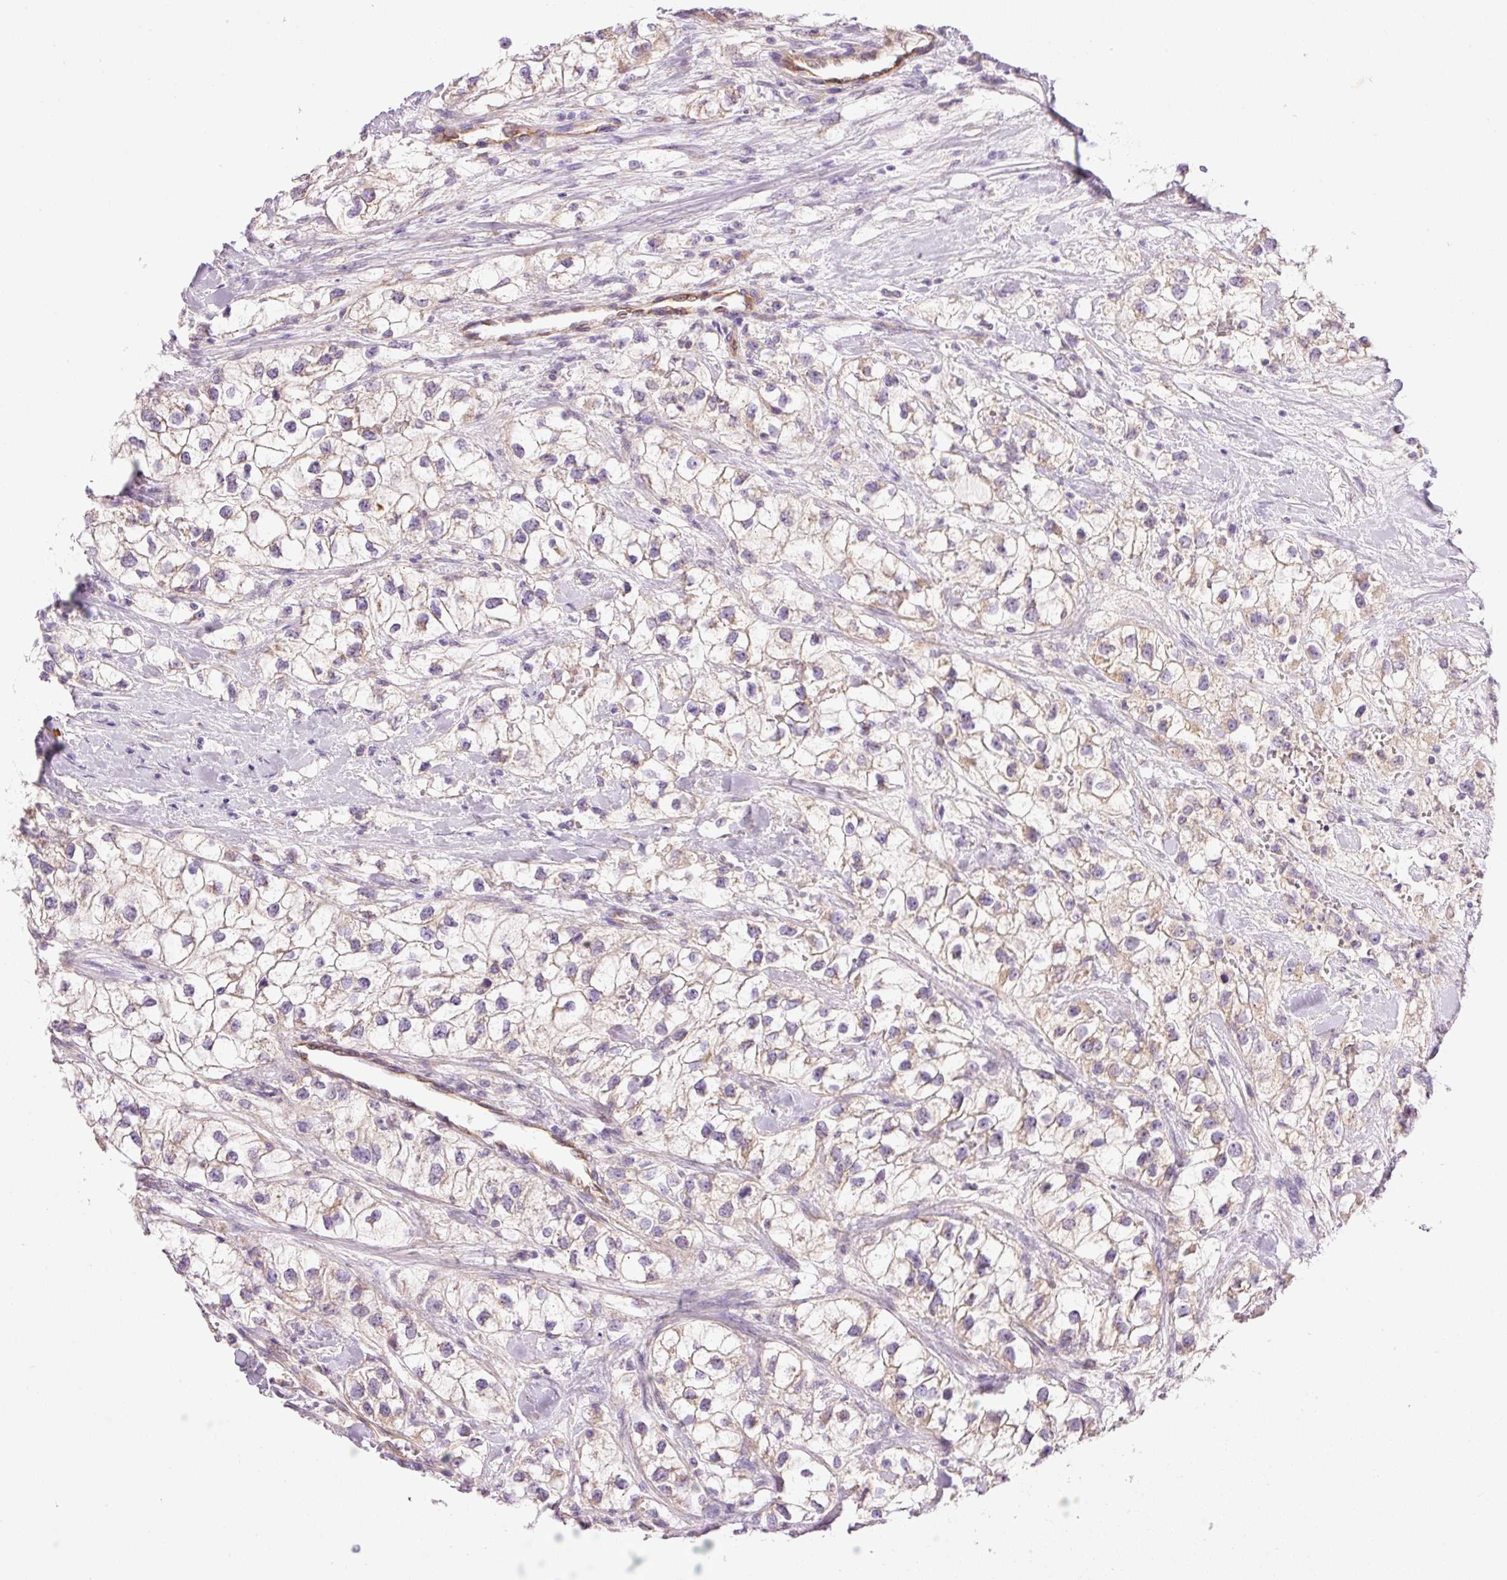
{"staining": {"intensity": "weak", "quantity": "<25%", "location": "cytoplasmic/membranous"}, "tissue": "renal cancer", "cell_type": "Tumor cells", "image_type": "cancer", "snomed": [{"axis": "morphology", "description": "Adenocarcinoma, NOS"}, {"axis": "topography", "description": "Kidney"}], "caption": "IHC histopathology image of neoplastic tissue: human adenocarcinoma (renal) stained with DAB displays no significant protein staining in tumor cells. (DAB immunohistochemistry visualized using brightfield microscopy, high magnification).", "gene": "PNPLA5", "patient": {"sex": "male", "age": 59}}